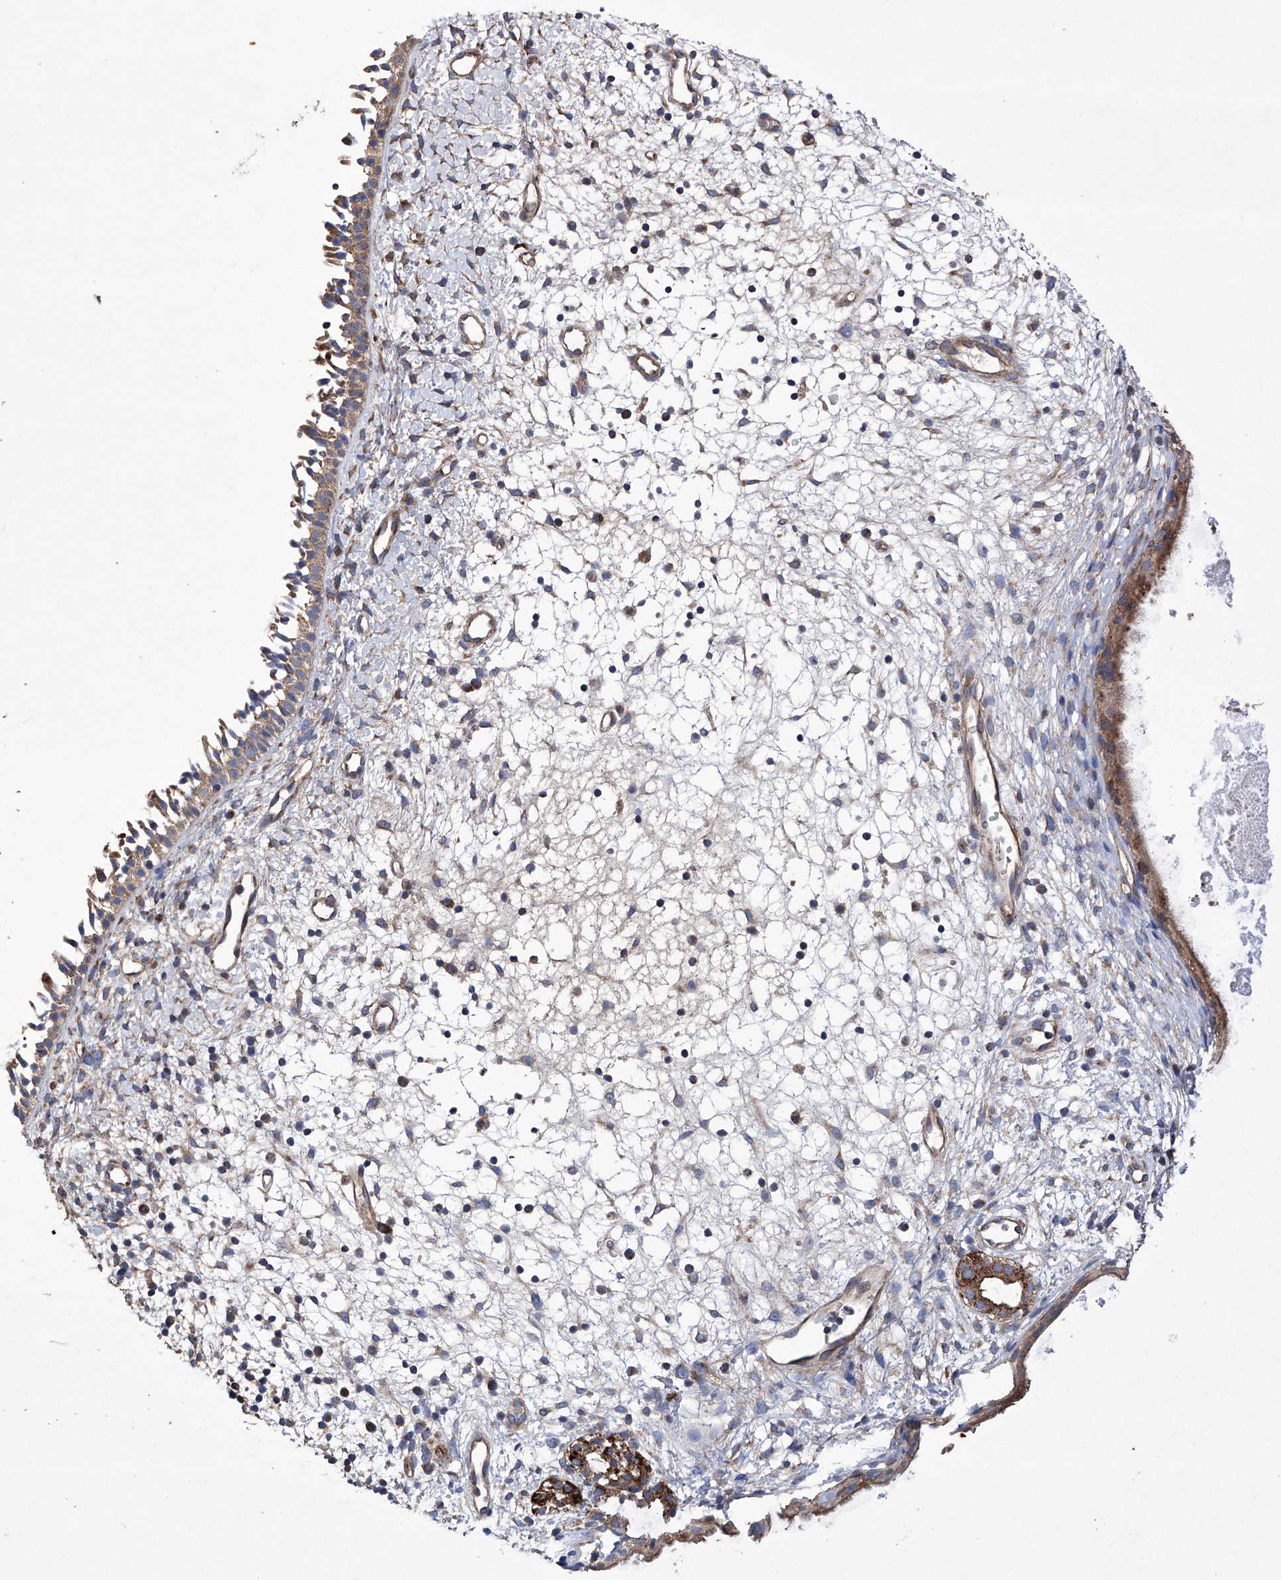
{"staining": {"intensity": "strong", "quantity": "25%-75%", "location": "cytoplasmic/membranous"}, "tissue": "nasopharynx", "cell_type": "Respiratory epithelial cells", "image_type": "normal", "snomed": [{"axis": "morphology", "description": "Normal tissue, NOS"}, {"axis": "topography", "description": "Nasopharynx"}], "caption": "An immunohistochemistry micrograph of unremarkable tissue is shown. Protein staining in brown shows strong cytoplasmic/membranous positivity in nasopharynx within respiratory epithelial cells. Nuclei are stained in blue.", "gene": "EFCAB2", "patient": {"sex": "male", "age": 22}}